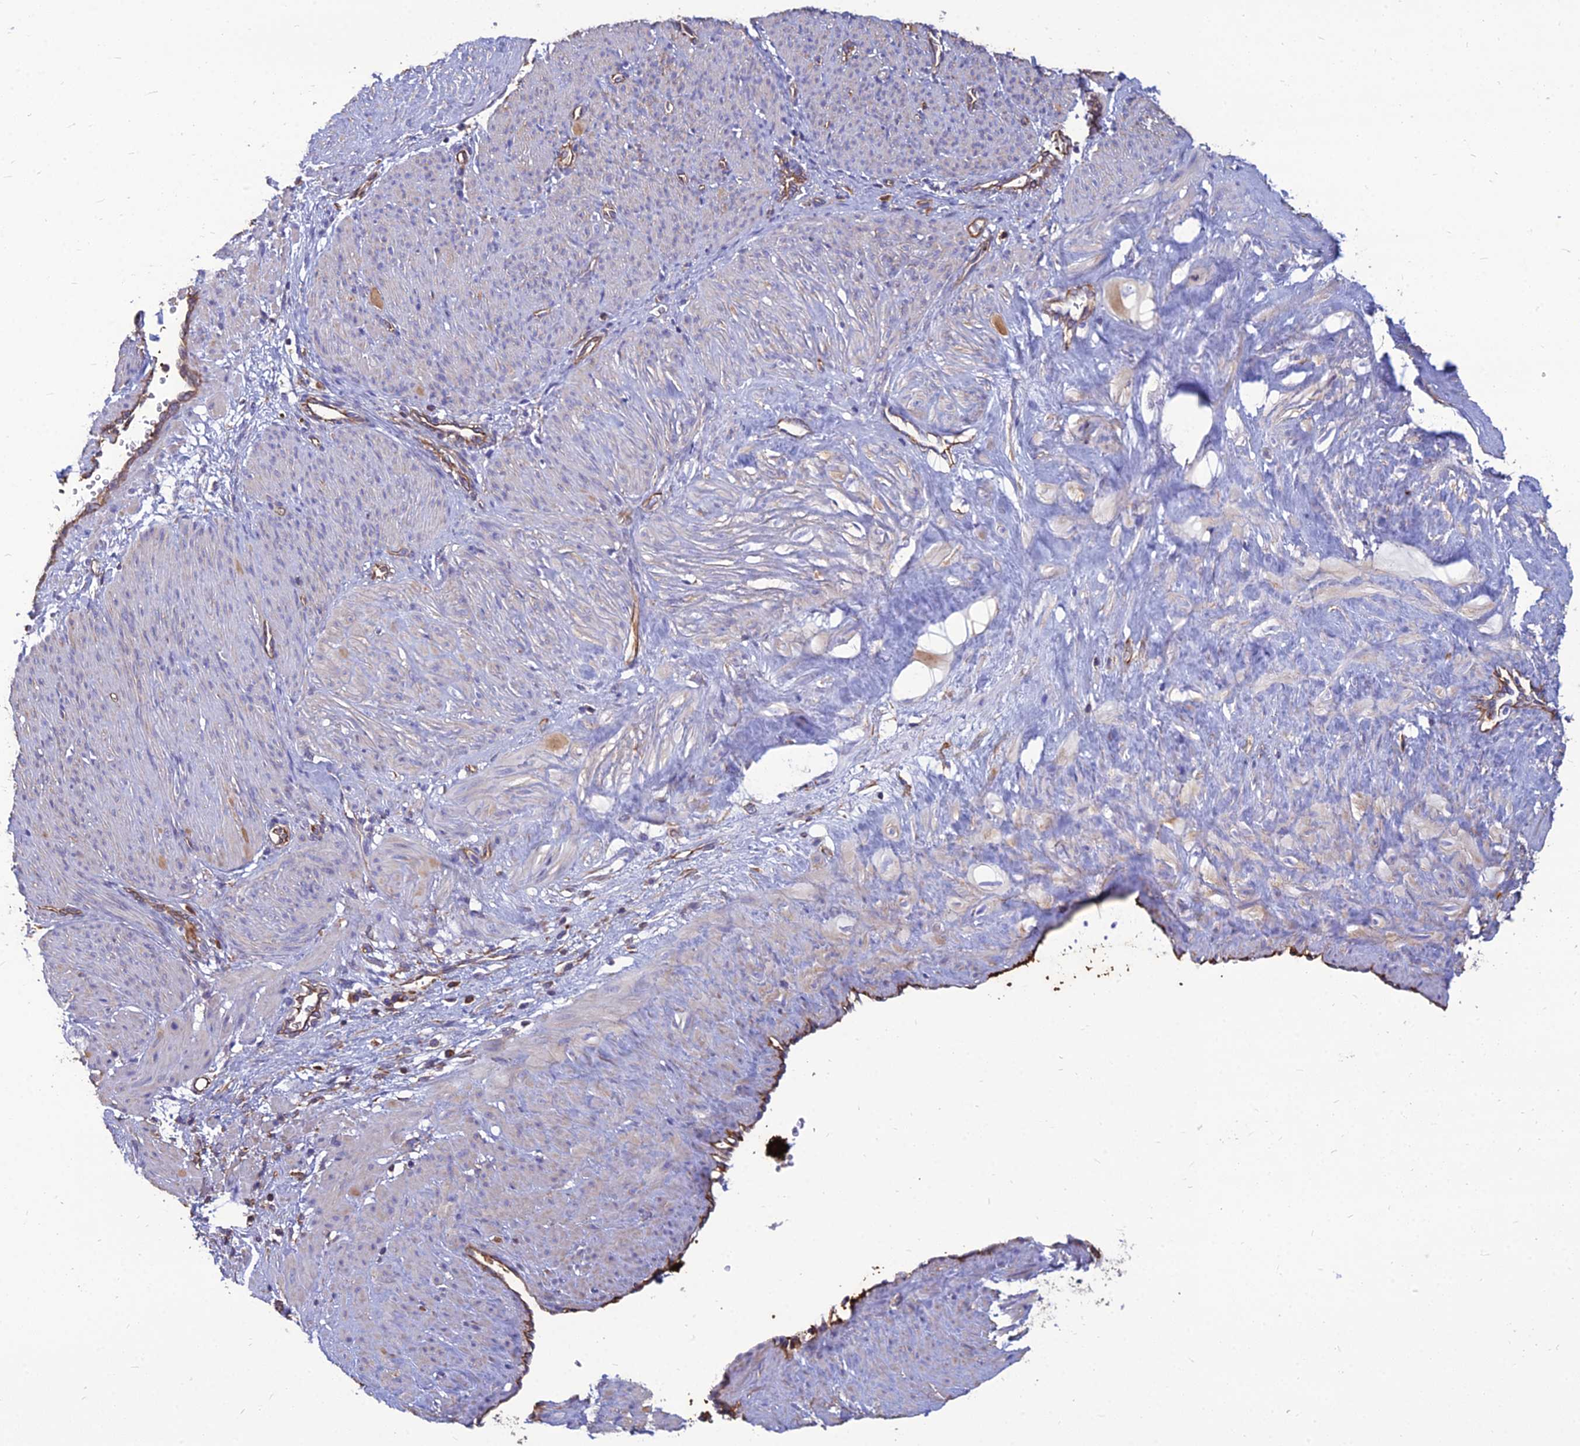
{"staining": {"intensity": "weak", "quantity": "<25%", "location": "cytoplasmic/membranous"}, "tissue": "smooth muscle", "cell_type": "Smooth muscle cells", "image_type": "normal", "snomed": [{"axis": "morphology", "description": "Normal tissue, NOS"}, {"axis": "topography", "description": "Endometrium"}], "caption": "A histopathology image of human smooth muscle is negative for staining in smooth muscle cells. The staining is performed using DAB brown chromogen with nuclei counter-stained in using hematoxylin.", "gene": "PSMD11", "patient": {"sex": "female", "age": 33}}